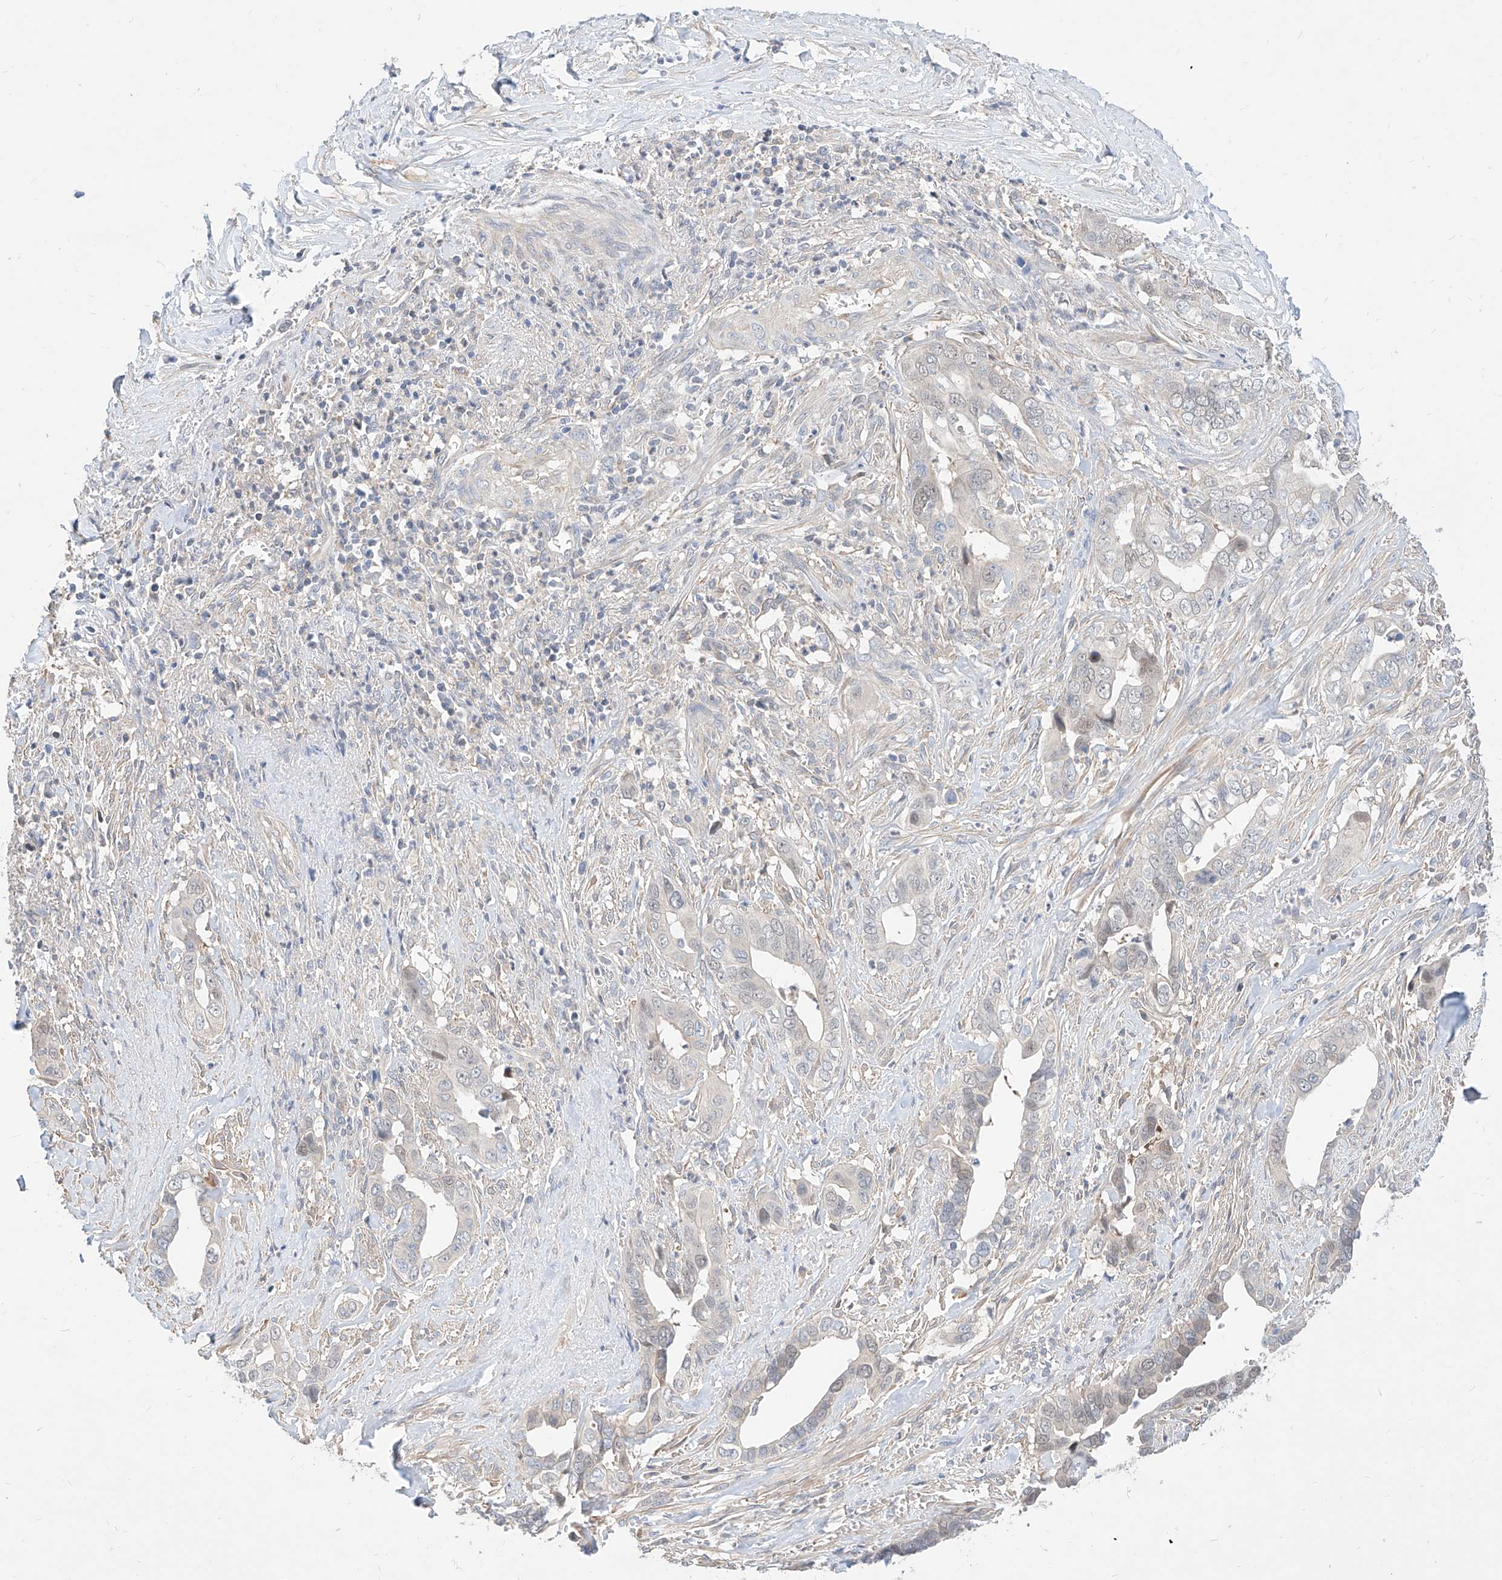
{"staining": {"intensity": "negative", "quantity": "none", "location": "none"}, "tissue": "liver cancer", "cell_type": "Tumor cells", "image_type": "cancer", "snomed": [{"axis": "morphology", "description": "Cholangiocarcinoma"}, {"axis": "topography", "description": "Liver"}], "caption": "A high-resolution photomicrograph shows immunohistochemistry (IHC) staining of liver cholangiocarcinoma, which demonstrates no significant expression in tumor cells. Nuclei are stained in blue.", "gene": "TSNAX", "patient": {"sex": "female", "age": 79}}